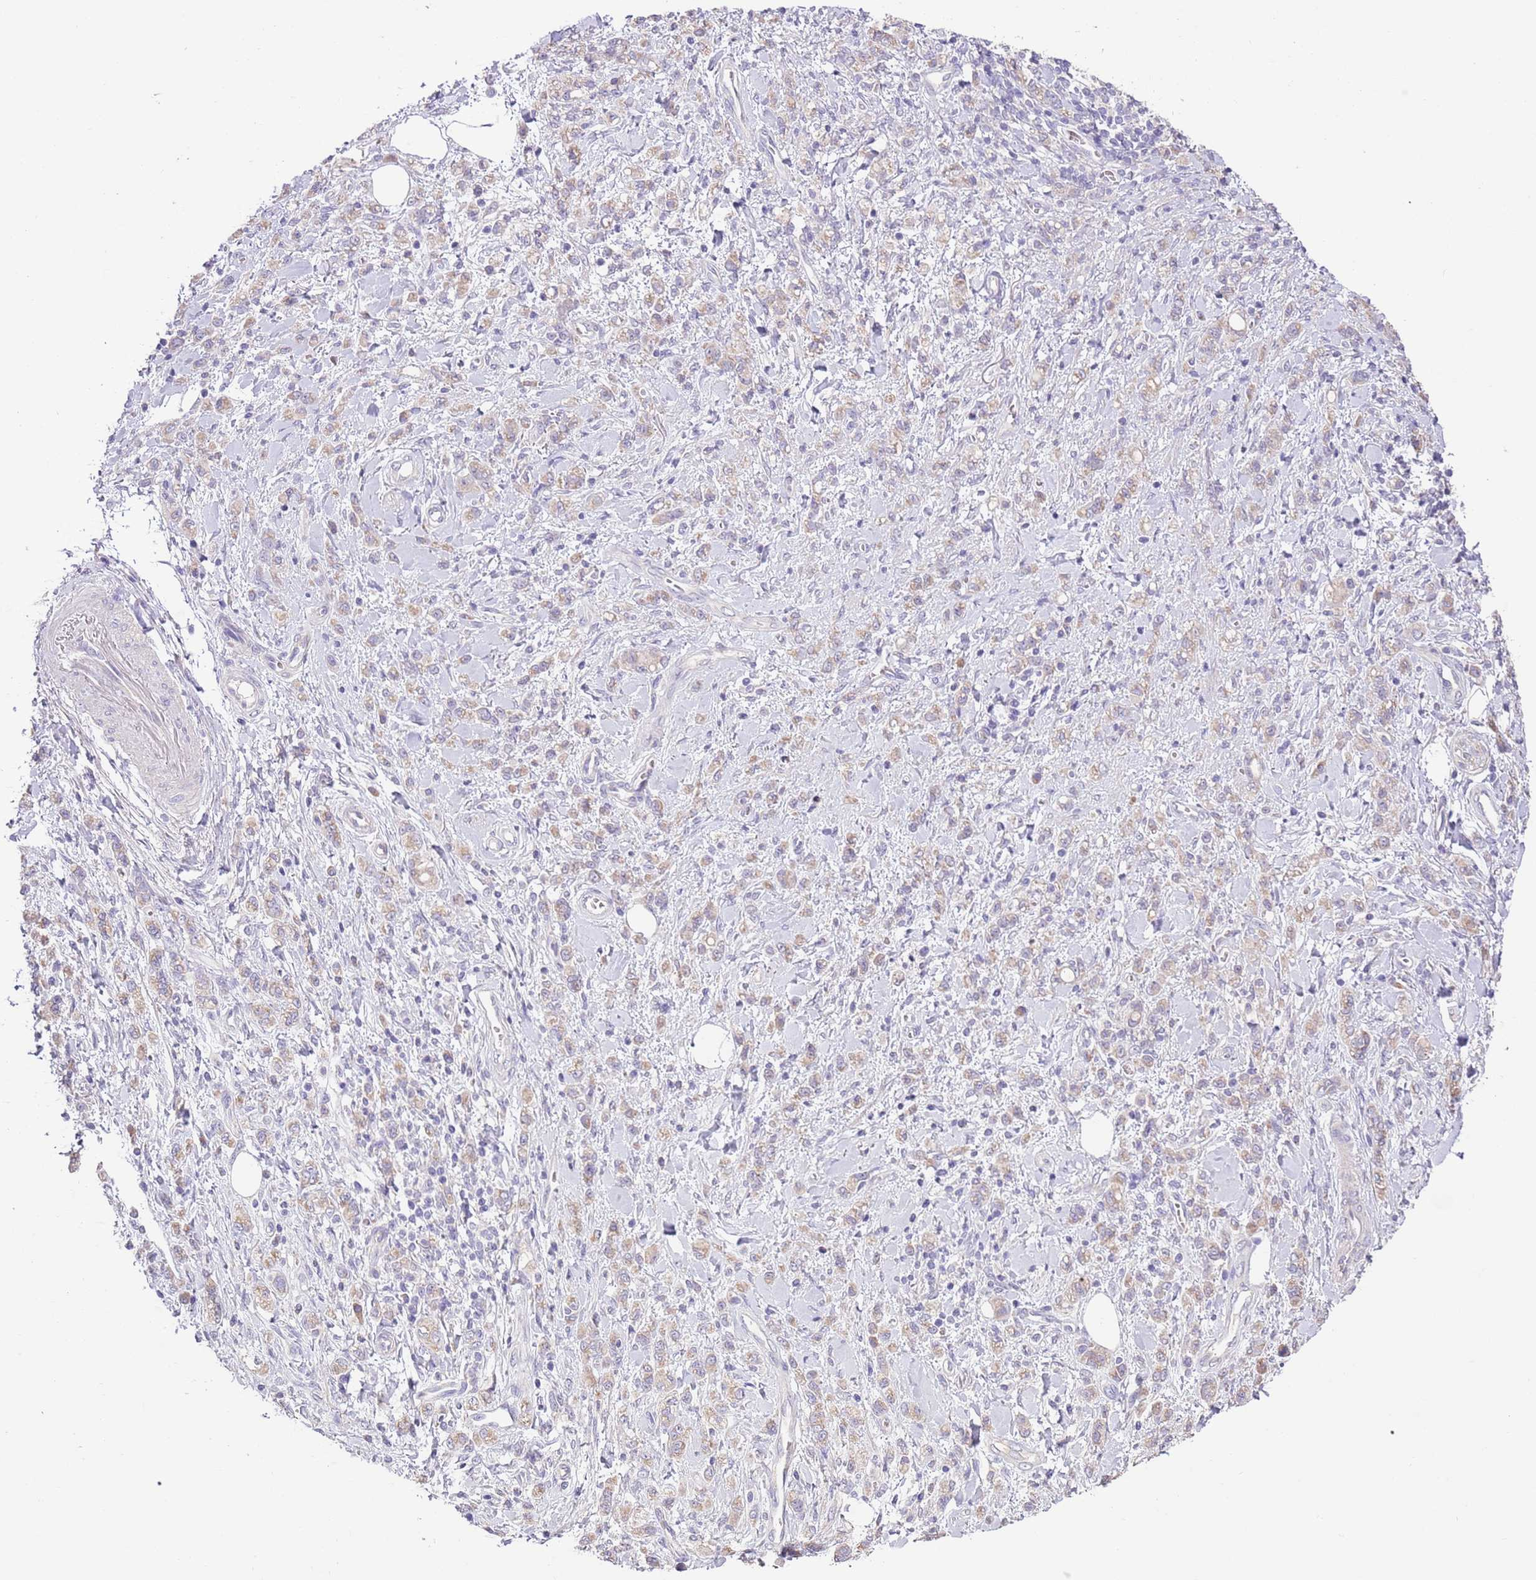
{"staining": {"intensity": "weak", "quantity": ">75%", "location": "cytoplasmic/membranous"}, "tissue": "stomach cancer", "cell_type": "Tumor cells", "image_type": "cancer", "snomed": [{"axis": "morphology", "description": "Adenocarcinoma, NOS"}, {"axis": "topography", "description": "Stomach"}], "caption": "Immunohistochemistry (IHC) (DAB) staining of stomach cancer (adenocarcinoma) shows weak cytoplasmic/membranous protein expression in approximately >75% of tumor cells.", "gene": "ZNF658", "patient": {"sex": "male", "age": 77}}